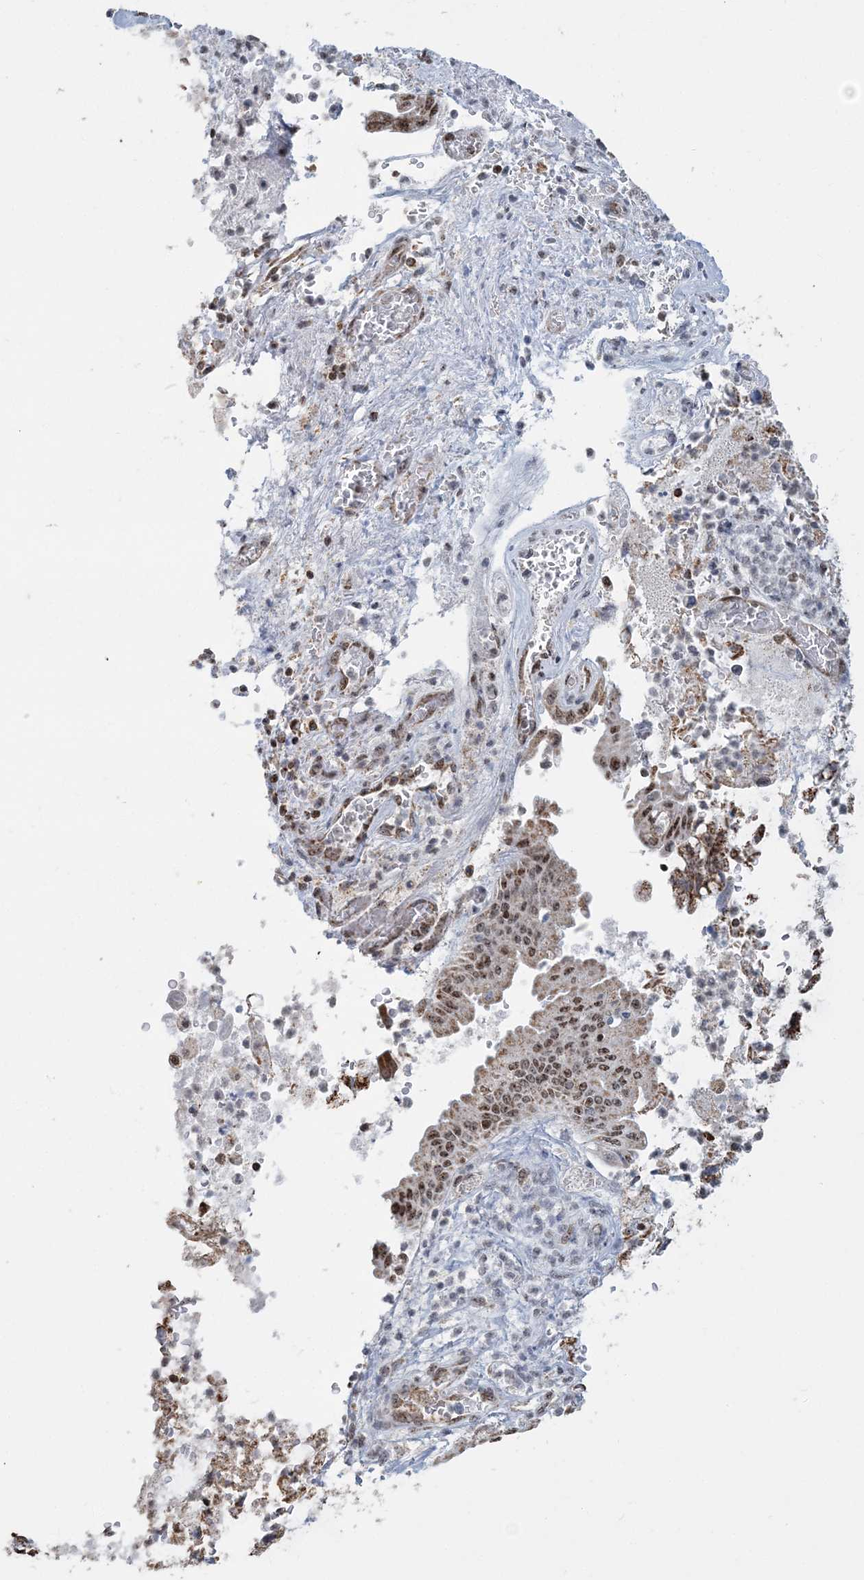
{"staining": {"intensity": "moderate", "quantity": ">75%", "location": "cytoplasmic/membranous,nuclear"}, "tissue": "pancreatic cancer", "cell_type": "Tumor cells", "image_type": "cancer", "snomed": [{"axis": "morphology", "description": "Adenocarcinoma, NOS"}, {"axis": "topography", "description": "Pancreas"}], "caption": "This histopathology image shows immunohistochemistry staining of human pancreatic cancer (adenocarcinoma), with medium moderate cytoplasmic/membranous and nuclear positivity in approximately >75% of tumor cells.", "gene": "SUCLG1", "patient": {"sex": "female", "age": 73}}